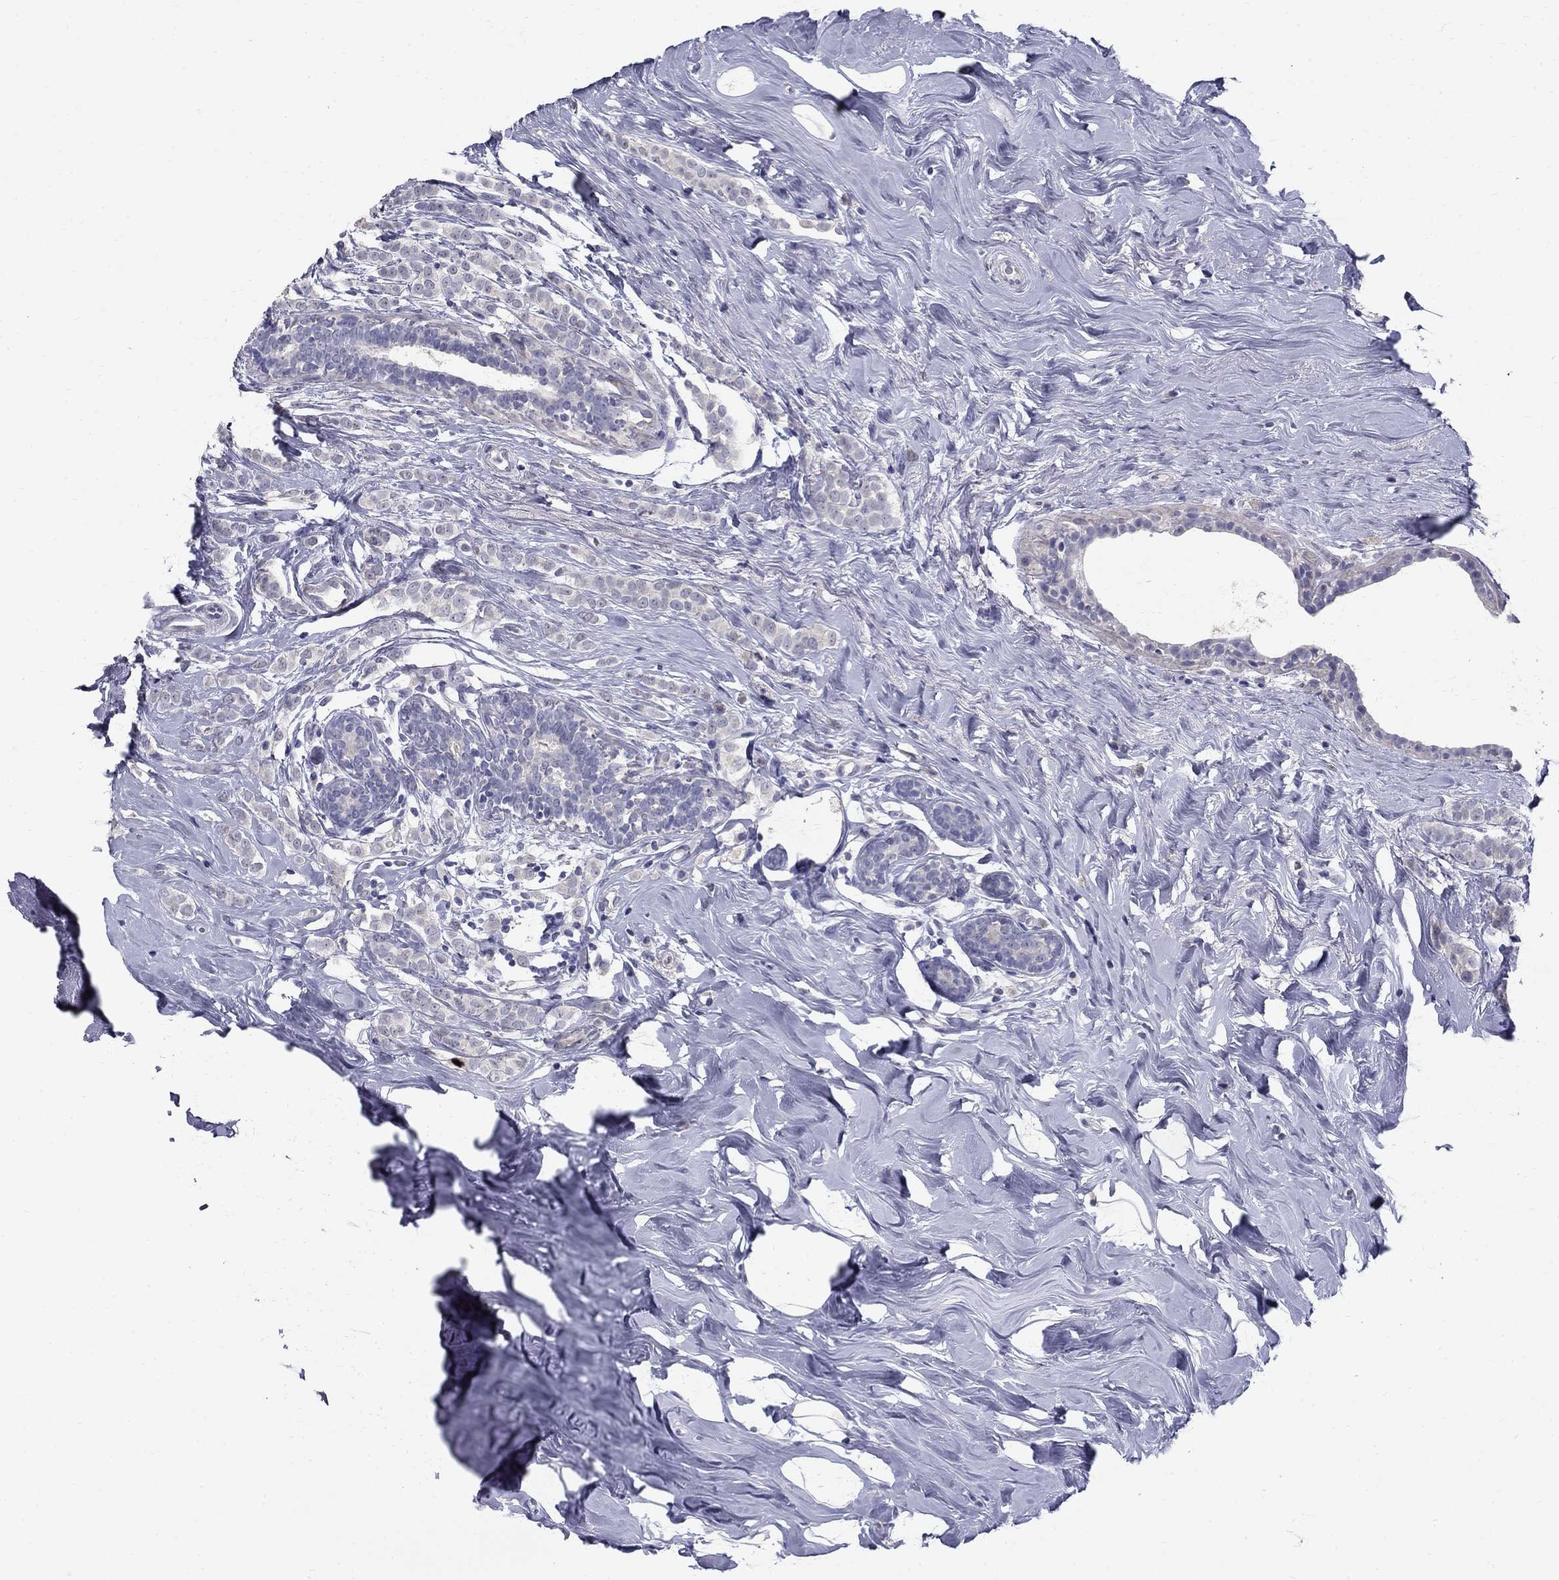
{"staining": {"intensity": "negative", "quantity": "none", "location": "none"}, "tissue": "breast cancer", "cell_type": "Tumor cells", "image_type": "cancer", "snomed": [{"axis": "morphology", "description": "Lobular carcinoma"}, {"axis": "topography", "description": "Breast"}], "caption": "DAB (3,3'-diaminobenzidine) immunohistochemical staining of breast cancer shows no significant positivity in tumor cells. (Immunohistochemistry, brightfield microscopy, high magnification).", "gene": "TP53TG5", "patient": {"sex": "female", "age": 49}}